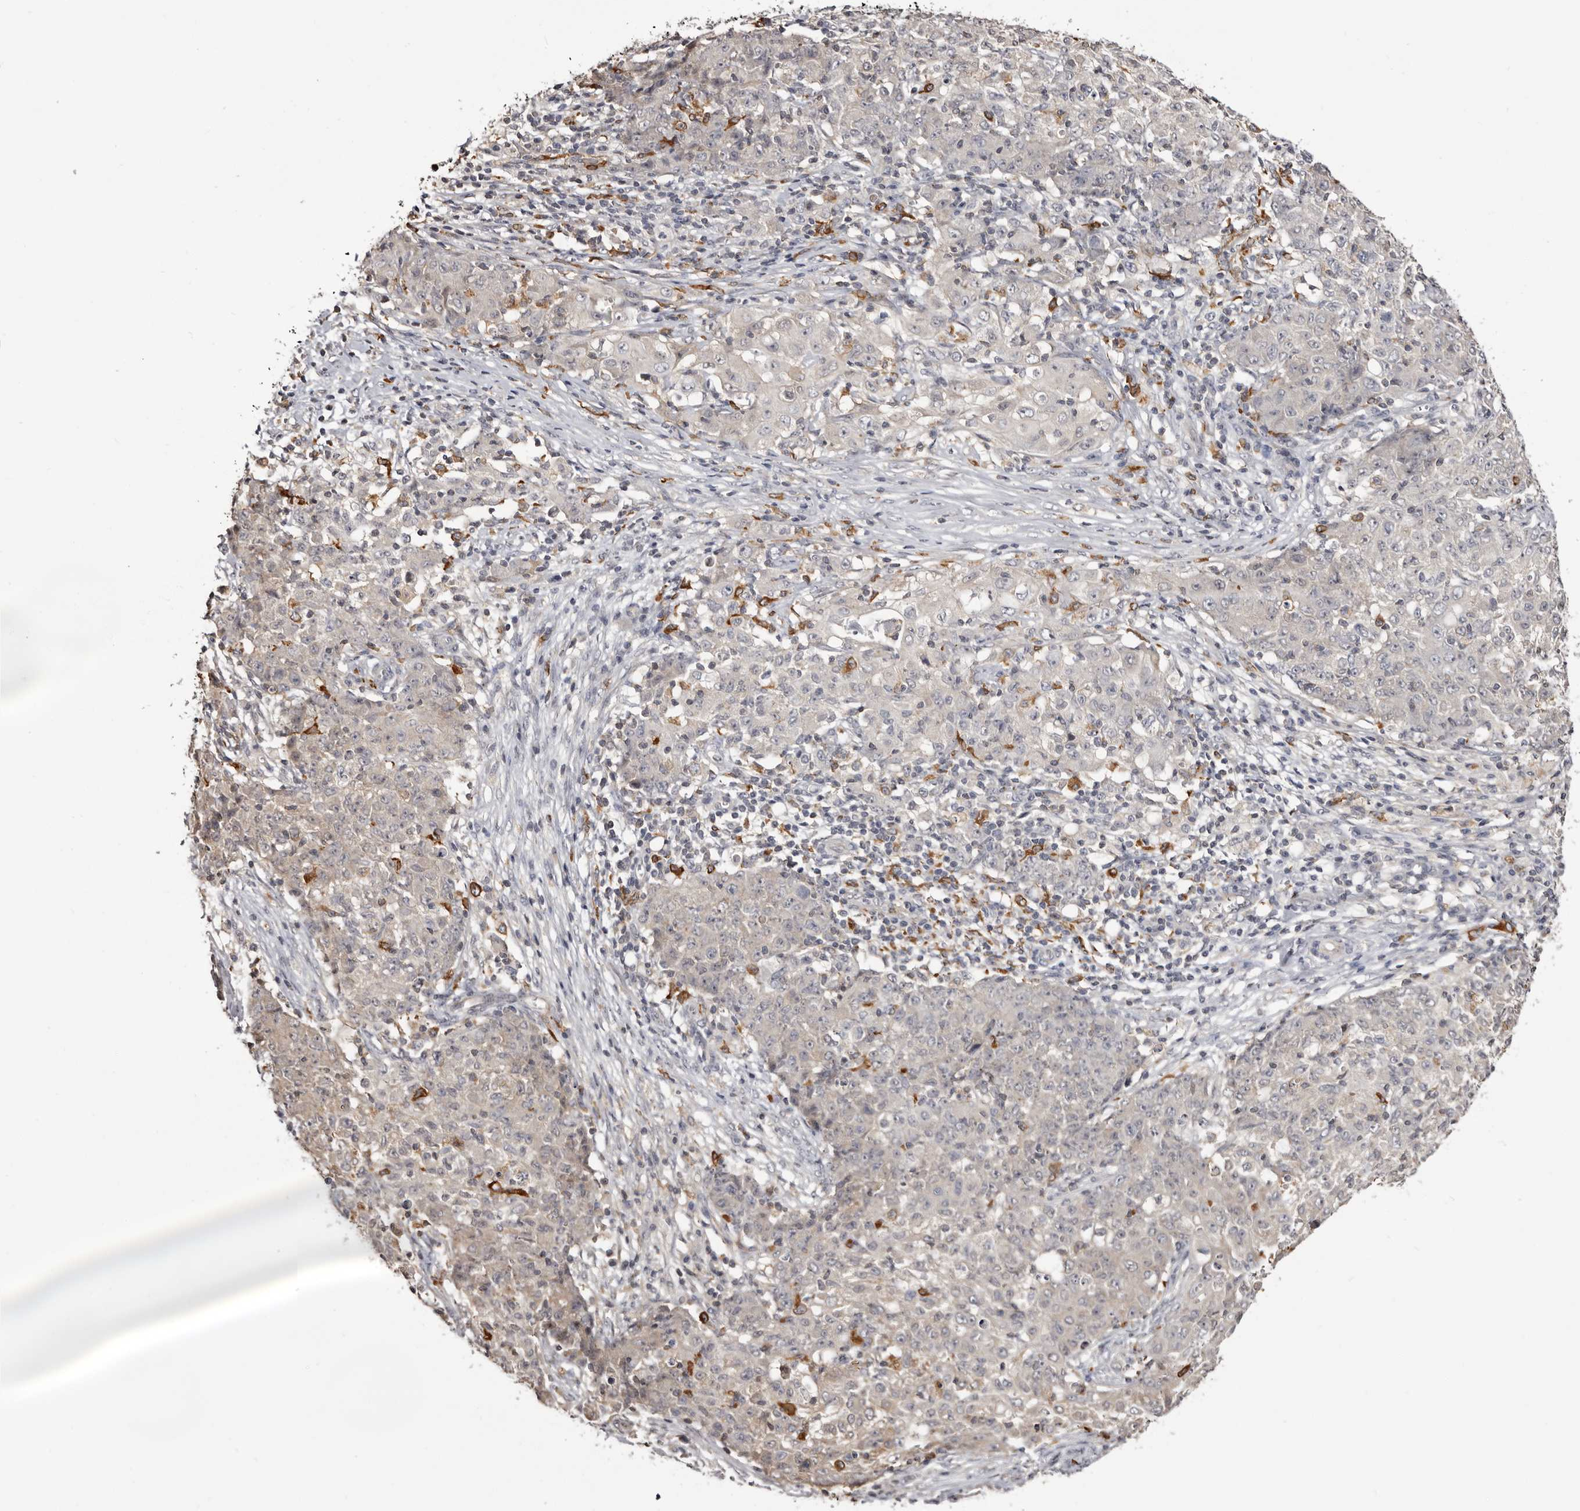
{"staining": {"intensity": "negative", "quantity": "none", "location": "none"}, "tissue": "ovarian cancer", "cell_type": "Tumor cells", "image_type": "cancer", "snomed": [{"axis": "morphology", "description": "Carcinoma, endometroid"}, {"axis": "topography", "description": "Ovary"}], "caption": "Protein analysis of endometroid carcinoma (ovarian) shows no significant expression in tumor cells.", "gene": "TNNI1", "patient": {"sex": "female", "age": 42}}